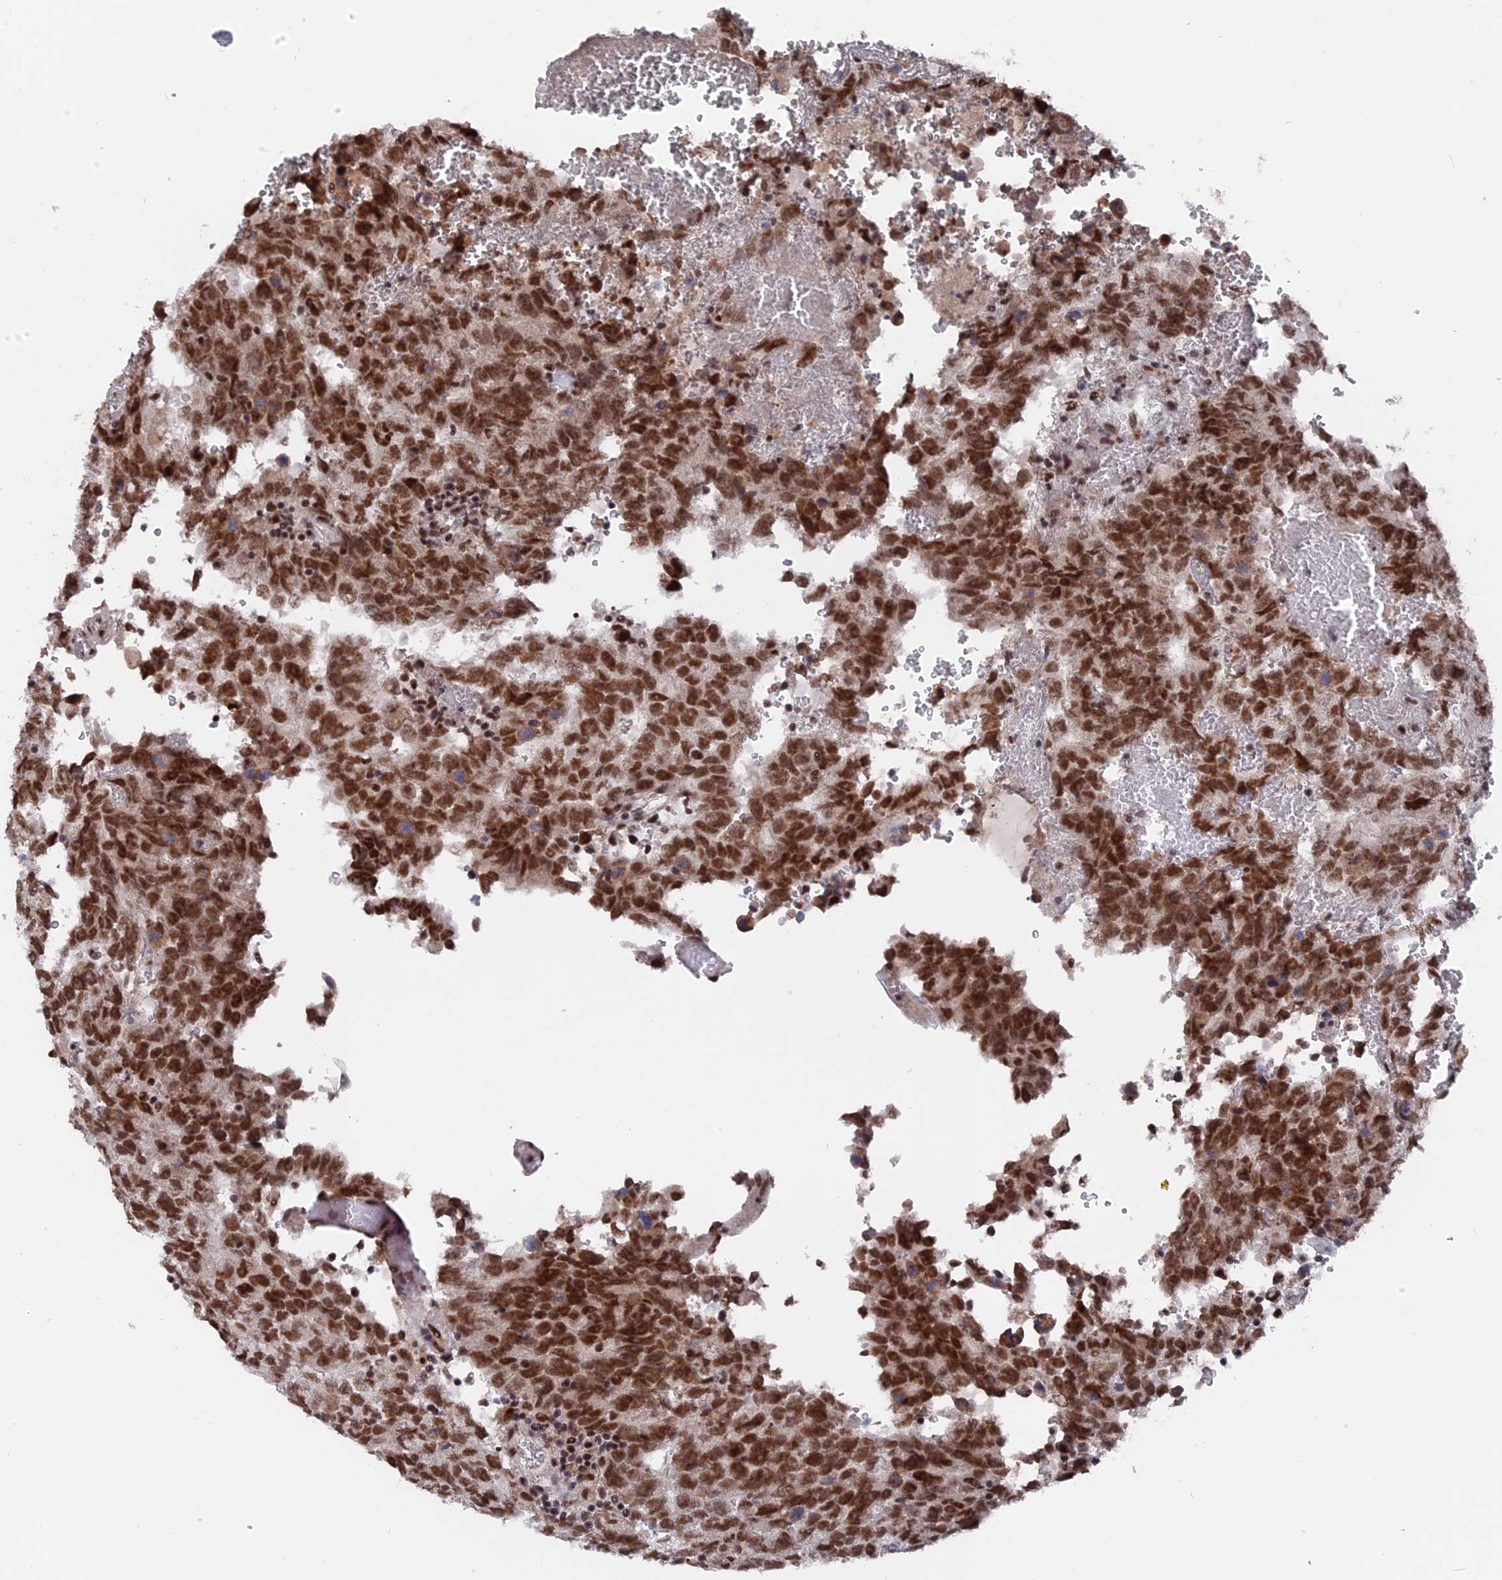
{"staining": {"intensity": "moderate", "quantity": ">75%", "location": "nuclear"}, "tissue": "testis cancer", "cell_type": "Tumor cells", "image_type": "cancer", "snomed": [{"axis": "morphology", "description": "Carcinoma, Embryonal, NOS"}, {"axis": "topography", "description": "Testis"}], "caption": "Testis cancer stained with immunohistochemistry shows moderate nuclear staining in approximately >75% of tumor cells.", "gene": "SF3A2", "patient": {"sex": "male", "age": 26}}